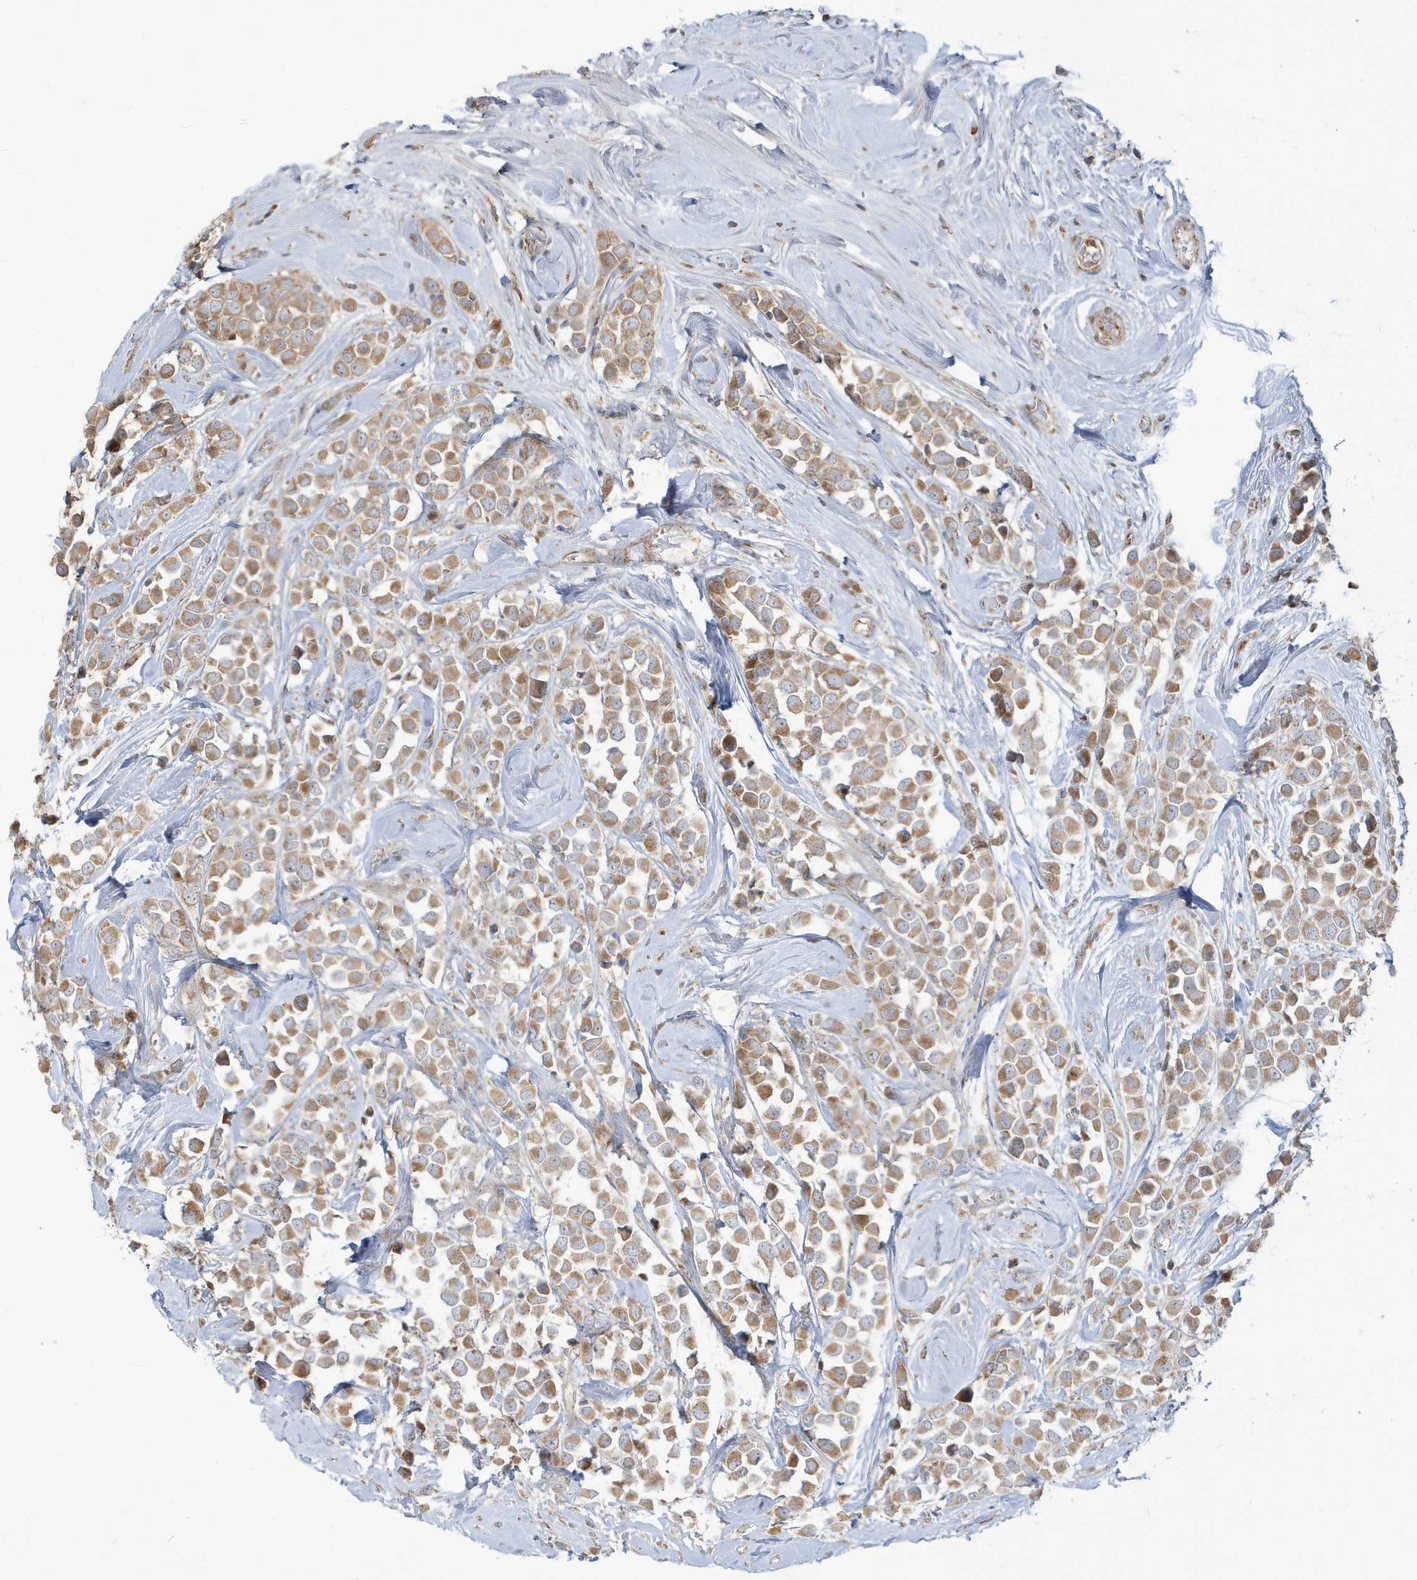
{"staining": {"intensity": "moderate", "quantity": ">75%", "location": "cytoplasmic/membranous"}, "tissue": "breast cancer", "cell_type": "Tumor cells", "image_type": "cancer", "snomed": [{"axis": "morphology", "description": "Duct carcinoma"}, {"axis": "topography", "description": "Breast"}], "caption": "IHC (DAB (3,3'-diaminobenzidine)) staining of breast cancer reveals moderate cytoplasmic/membranous protein positivity in approximately >75% of tumor cells. (Brightfield microscopy of DAB IHC at high magnification).", "gene": "IFT57", "patient": {"sex": "female", "age": 61}}